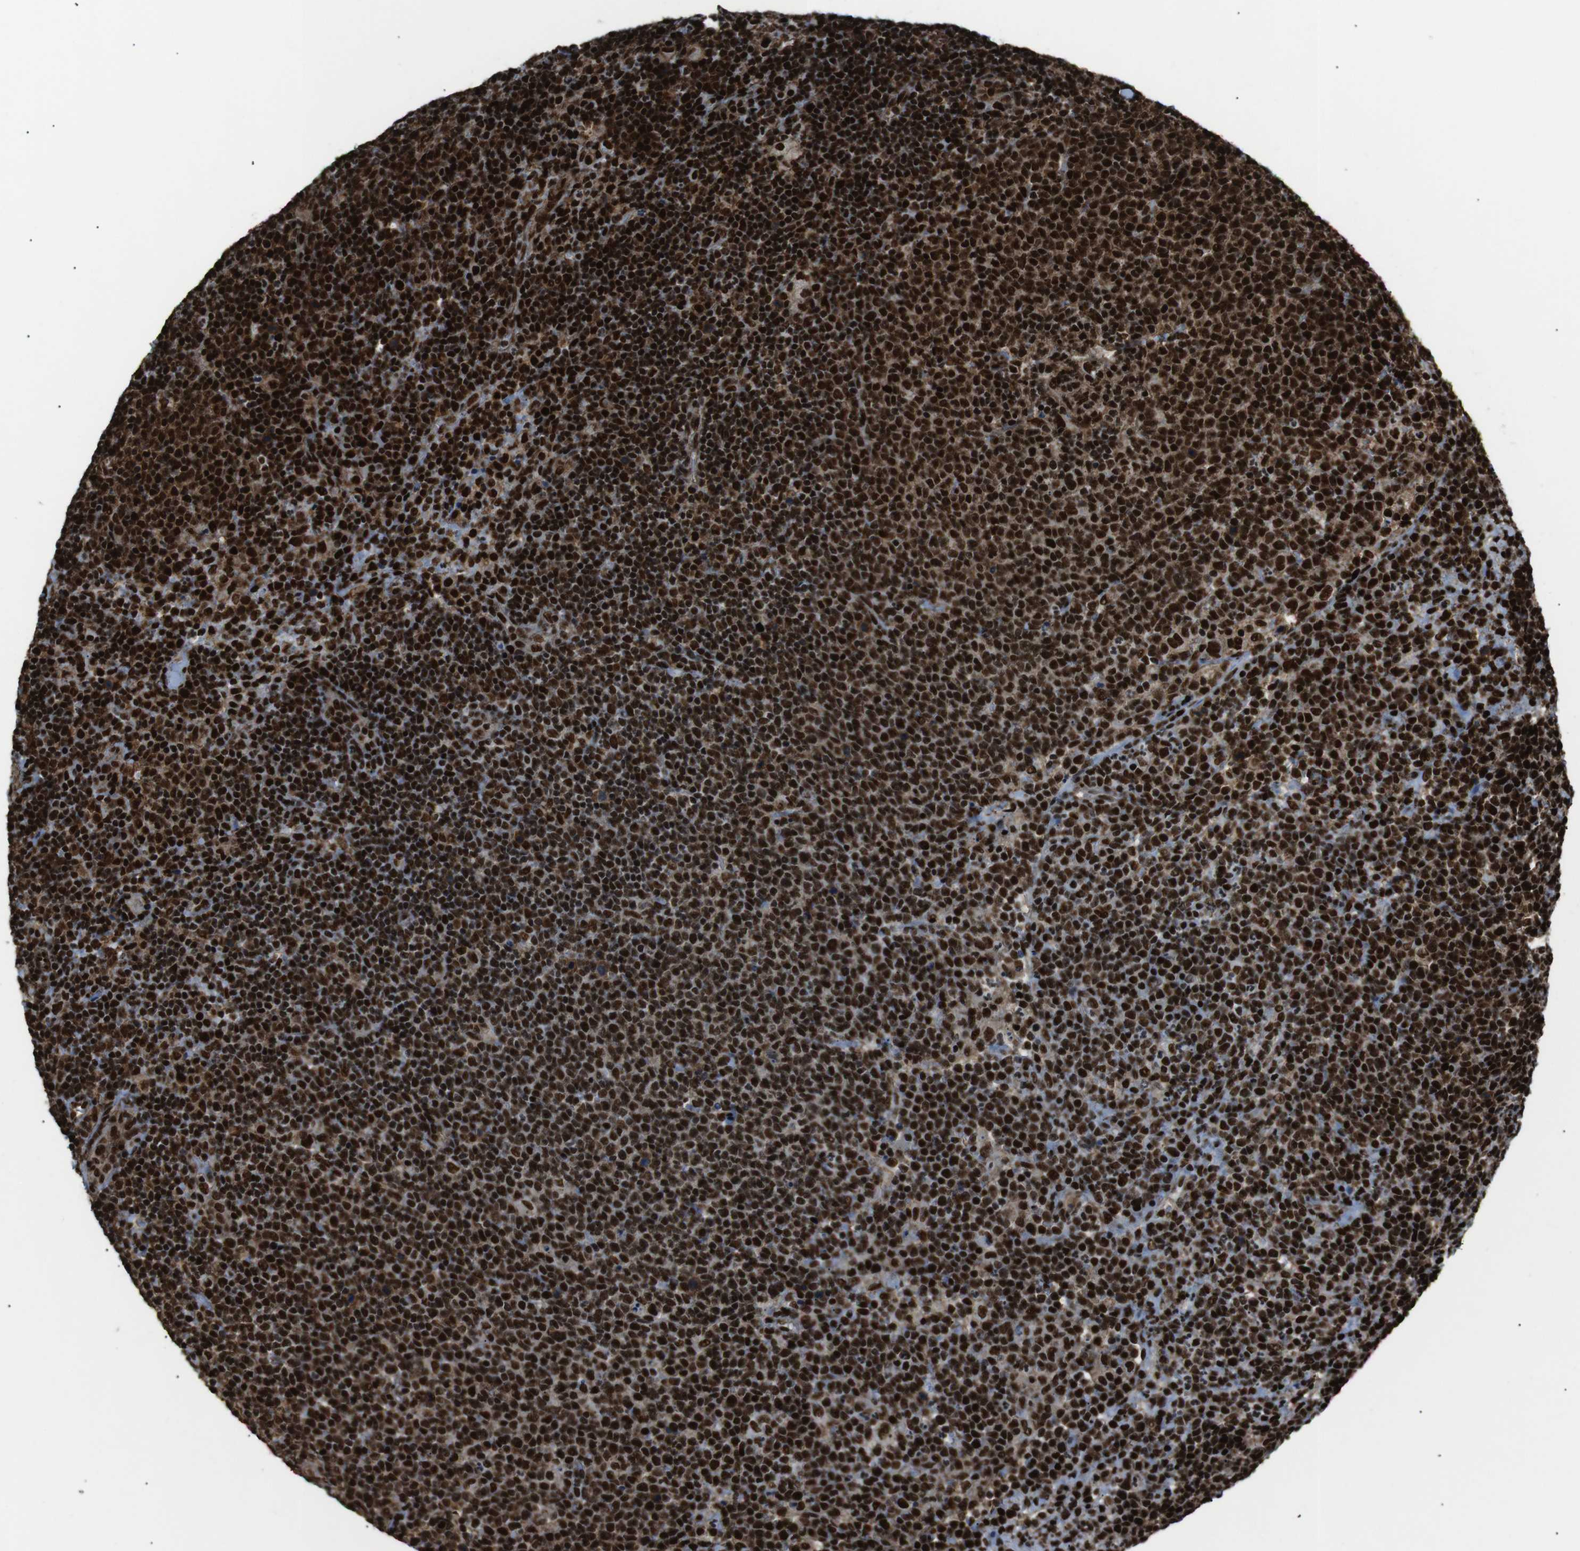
{"staining": {"intensity": "strong", "quantity": ">75%", "location": "cytoplasmic/membranous,nuclear"}, "tissue": "lymphoma", "cell_type": "Tumor cells", "image_type": "cancer", "snomed": [{"axis": "morphology", "description": "Malignant lymphoma, non-Hodgkin's type, High grade"}, {"axis": "topography", "description": "Lymph node"}], "caption": "Brown immunohistochemical staining in human malignant lymphoma, non-Hodgkin's type (high-grade) demonstrates strong cytoplasmic/membranous and nuclear positivity in about >75% of tumor cells.", "gene": "HNRNPU", "patient": {"sex": "male", "age": 61}}